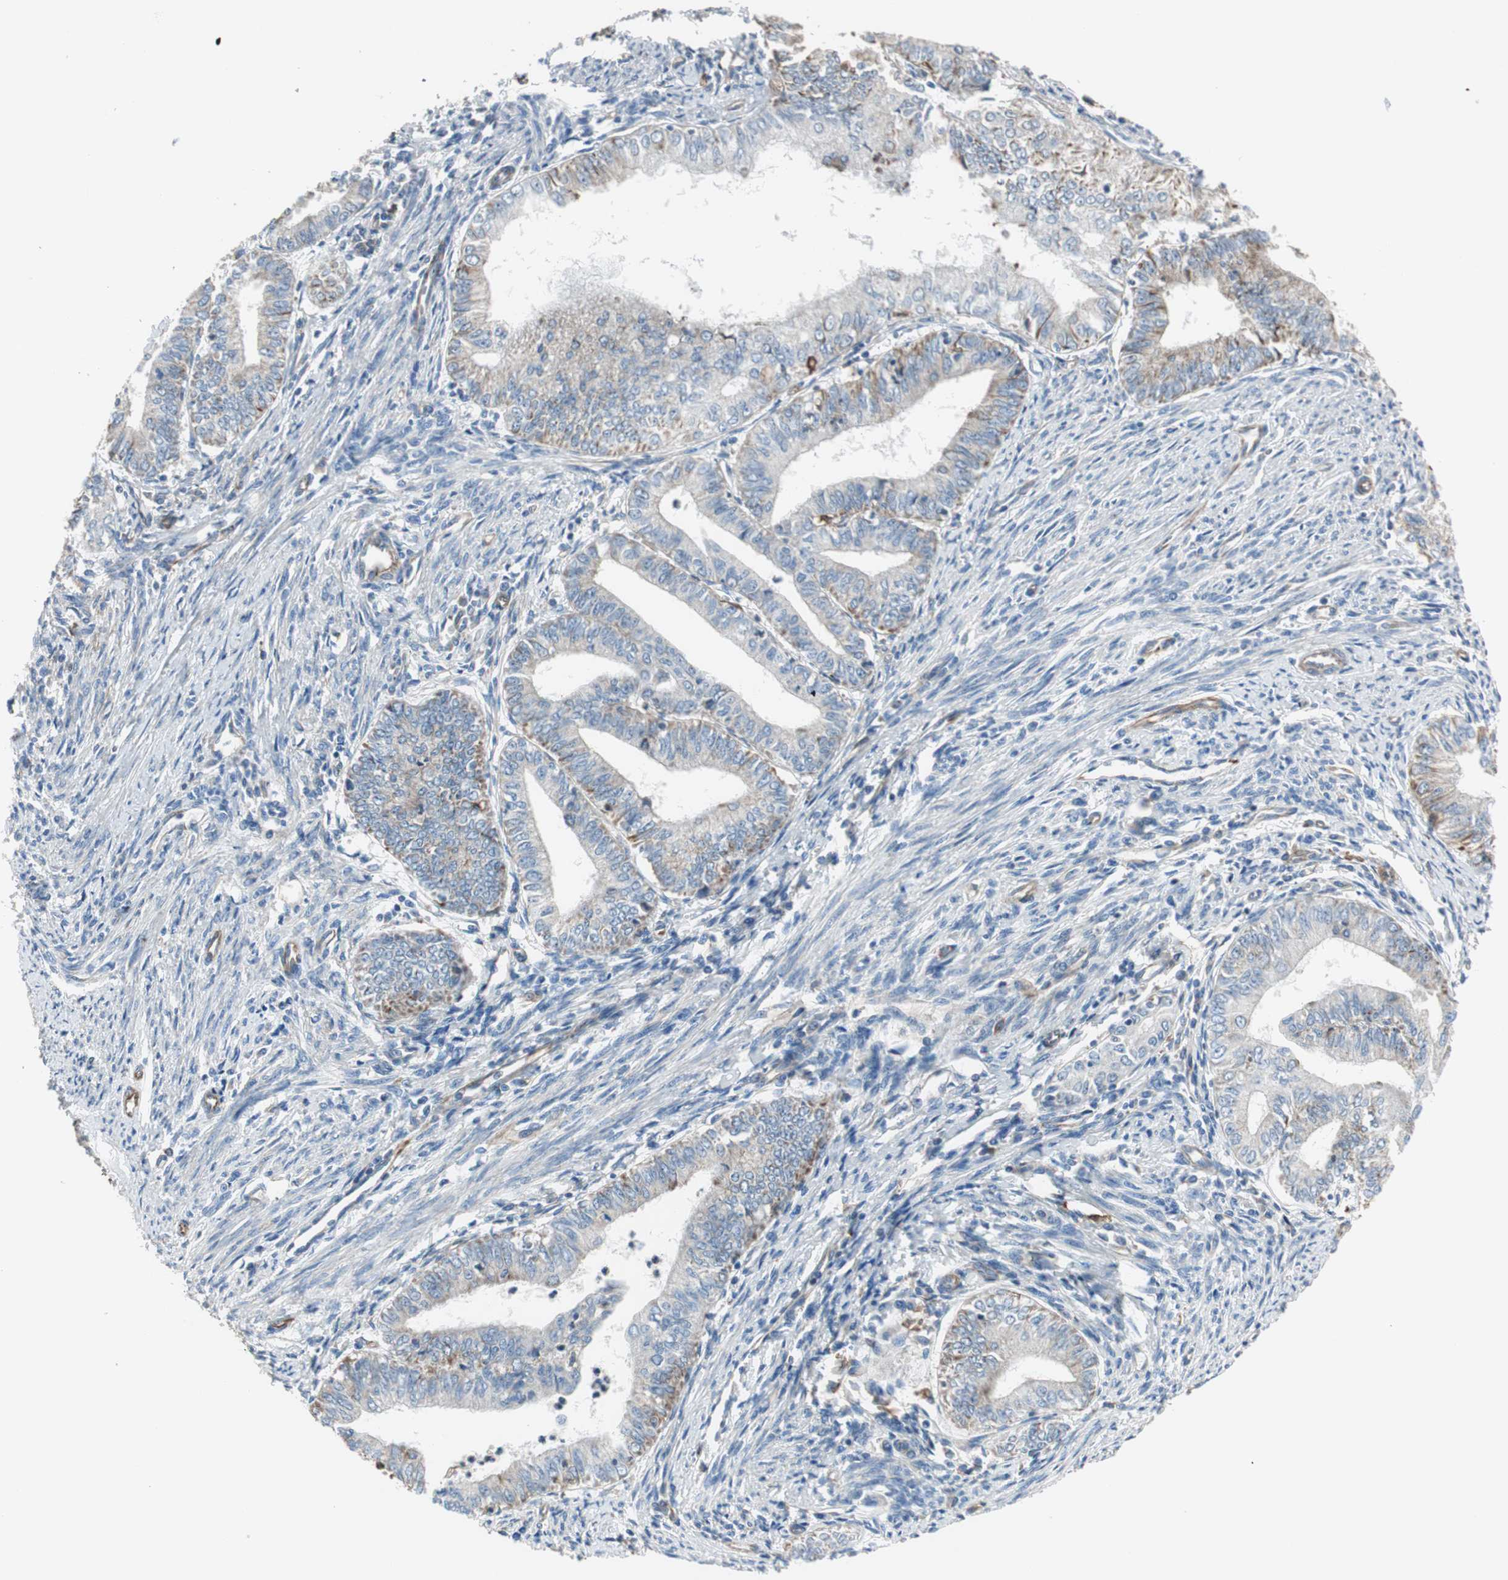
{"staining": {"intensity": "weak", "quantity": "<25%", "location": "cytoplasmic/membranous"}, "tissue": "endometrial cancer", "cell_type": "Tumor cells", "image_type": "cancer", "snomed": [{"axis": "morphology", "description": "Adenocarcinoma, NOS"}, {"axis": "topography", "description": "Endometrium"}], "caption": "Protein analysis of endometrial adenocarcinoma exhibits no significant expression in tumor cells.", "gene": "SRCIN1", "patient": {"sex": "female", "age": 66}}